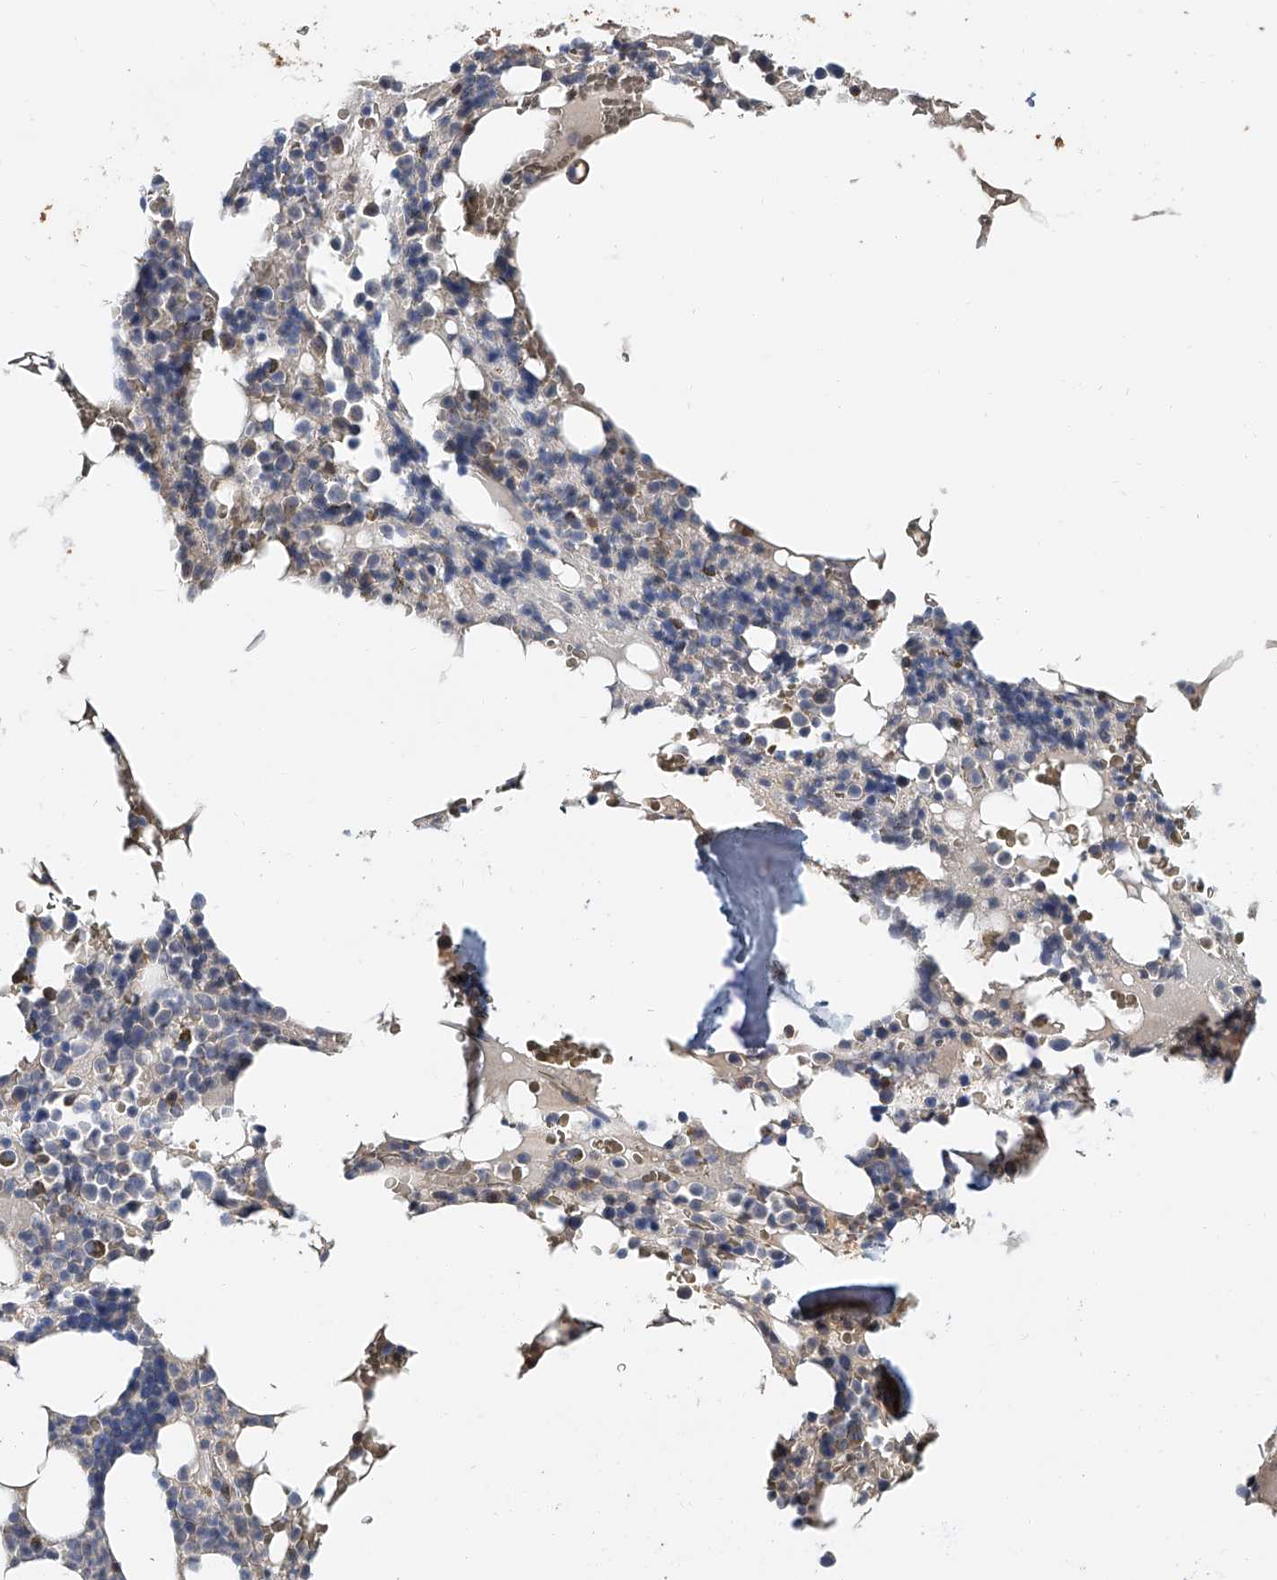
{"staining": {"intensity": "weak", "quantity": "<25%", "location": "cytoplasmic/membranous"}, "tissue": "bone marrow", "cell_type": "Hematopoietic cells", "image_type": "normal", "snomed": [{"axis": "morphology", "description": "Normal tissue, NOS"}, {"axis": "topography", "description": "Bone marrow"}], "caption": "This micrograph is of benign bone marrow stained with immunohistochemistry (IHC) to label a protein in brown with the nuclei are counter-stained blue. There is no staining in hematopoietic cells.", "gene": "CD200", "patient": {"sex": "male", "age": 58}}